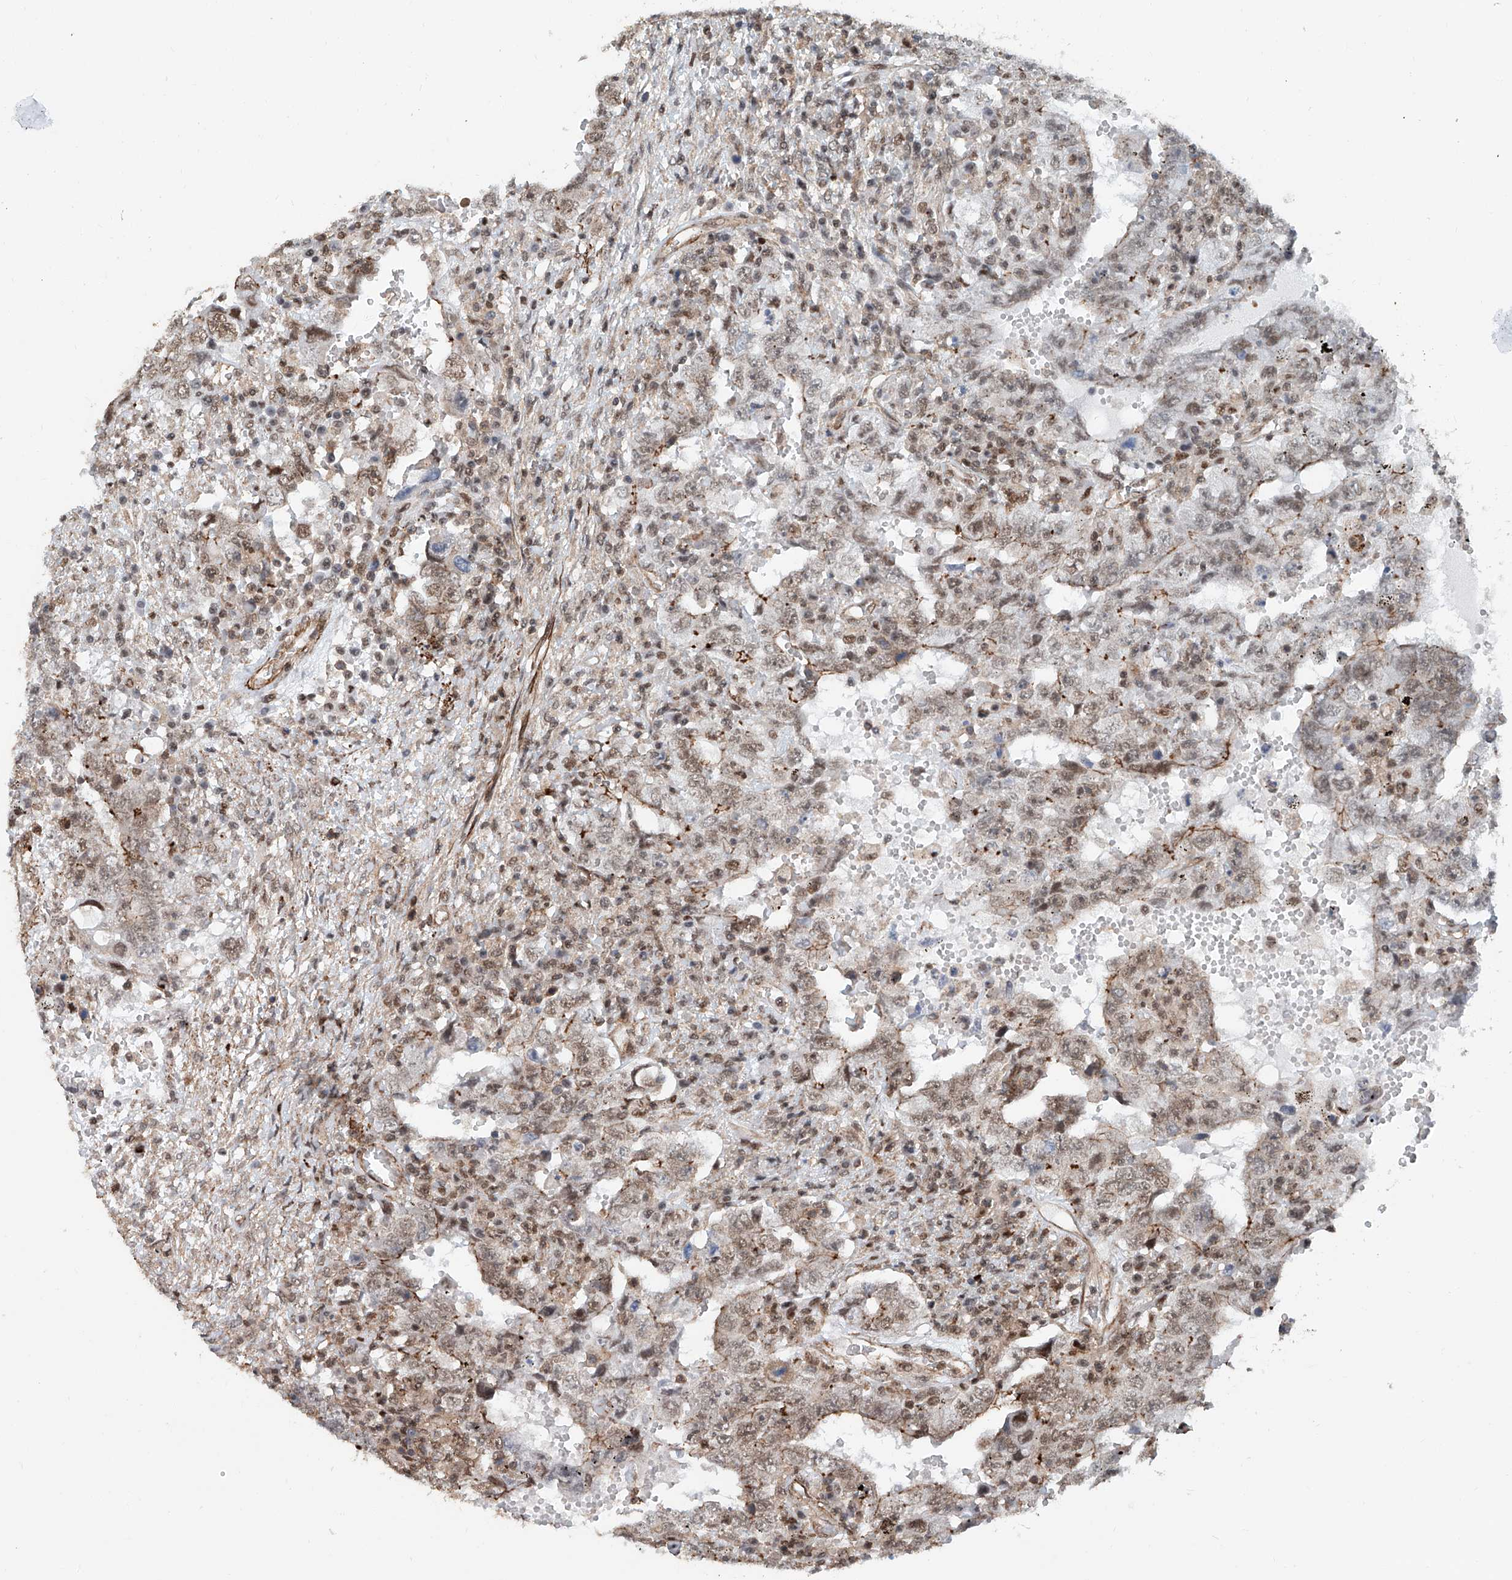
{"staining": {"intensity": "weak", "quantity": "25%-75%", "location": "nuclear"}, "tissue": "testis cancer", "cell_type": "Tumor cells", "image_type": "cancer", "snomed": [{"axis": "morphology", "description": "Carcinoma, Embryonal, NOS"}, {"axis": "topography", "description": "Testis"}], "caption": "This is an image of immunohistochemistry staining of testis cancer, which shows weak staining in the nuclear of tumor cells.", "gene": "SDE2", "patient": {"sex": "male", "age": 26}}